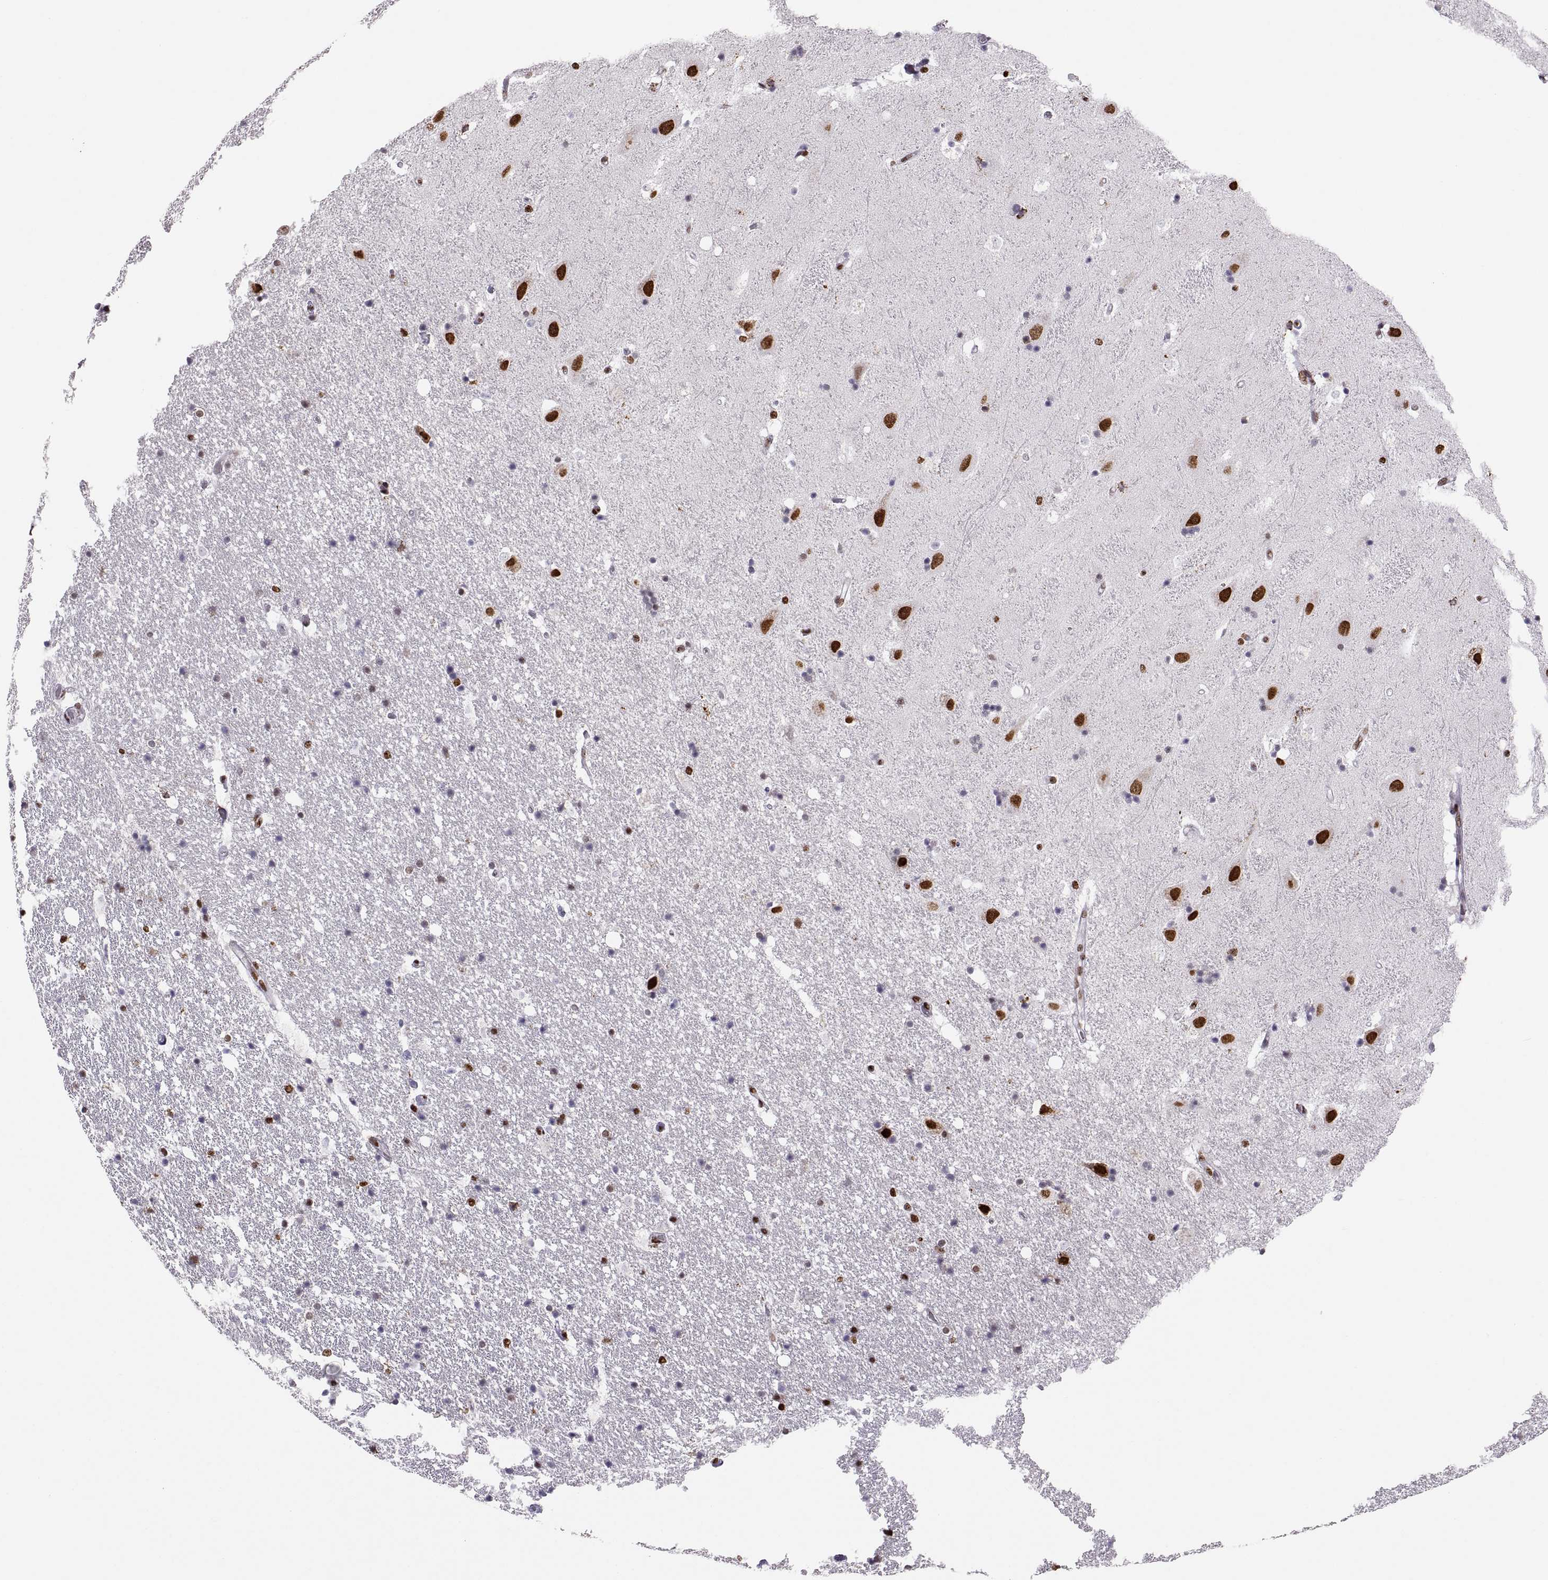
{"staining": {"intensity": "strong", "quantity": "25%-75%", "location": "nuclear"}, "tissue": "hippocampus", "cell_type": "Glial cells", "image_type": "normal", "snomed": [{"axis": "morphology", "description": "Normal tissue, NOS"}, {"axis": "topography", "description": "Hippocampus"}], "caption": "Immunohistochemistry (IHC) (DAB) staining of unremarkable human hippocampus shows strong nuclear protein expression in approximately 25%-75% of glial cells.", "gene": "SNAI1", "patient": {"sex": "male", "age": 49}}